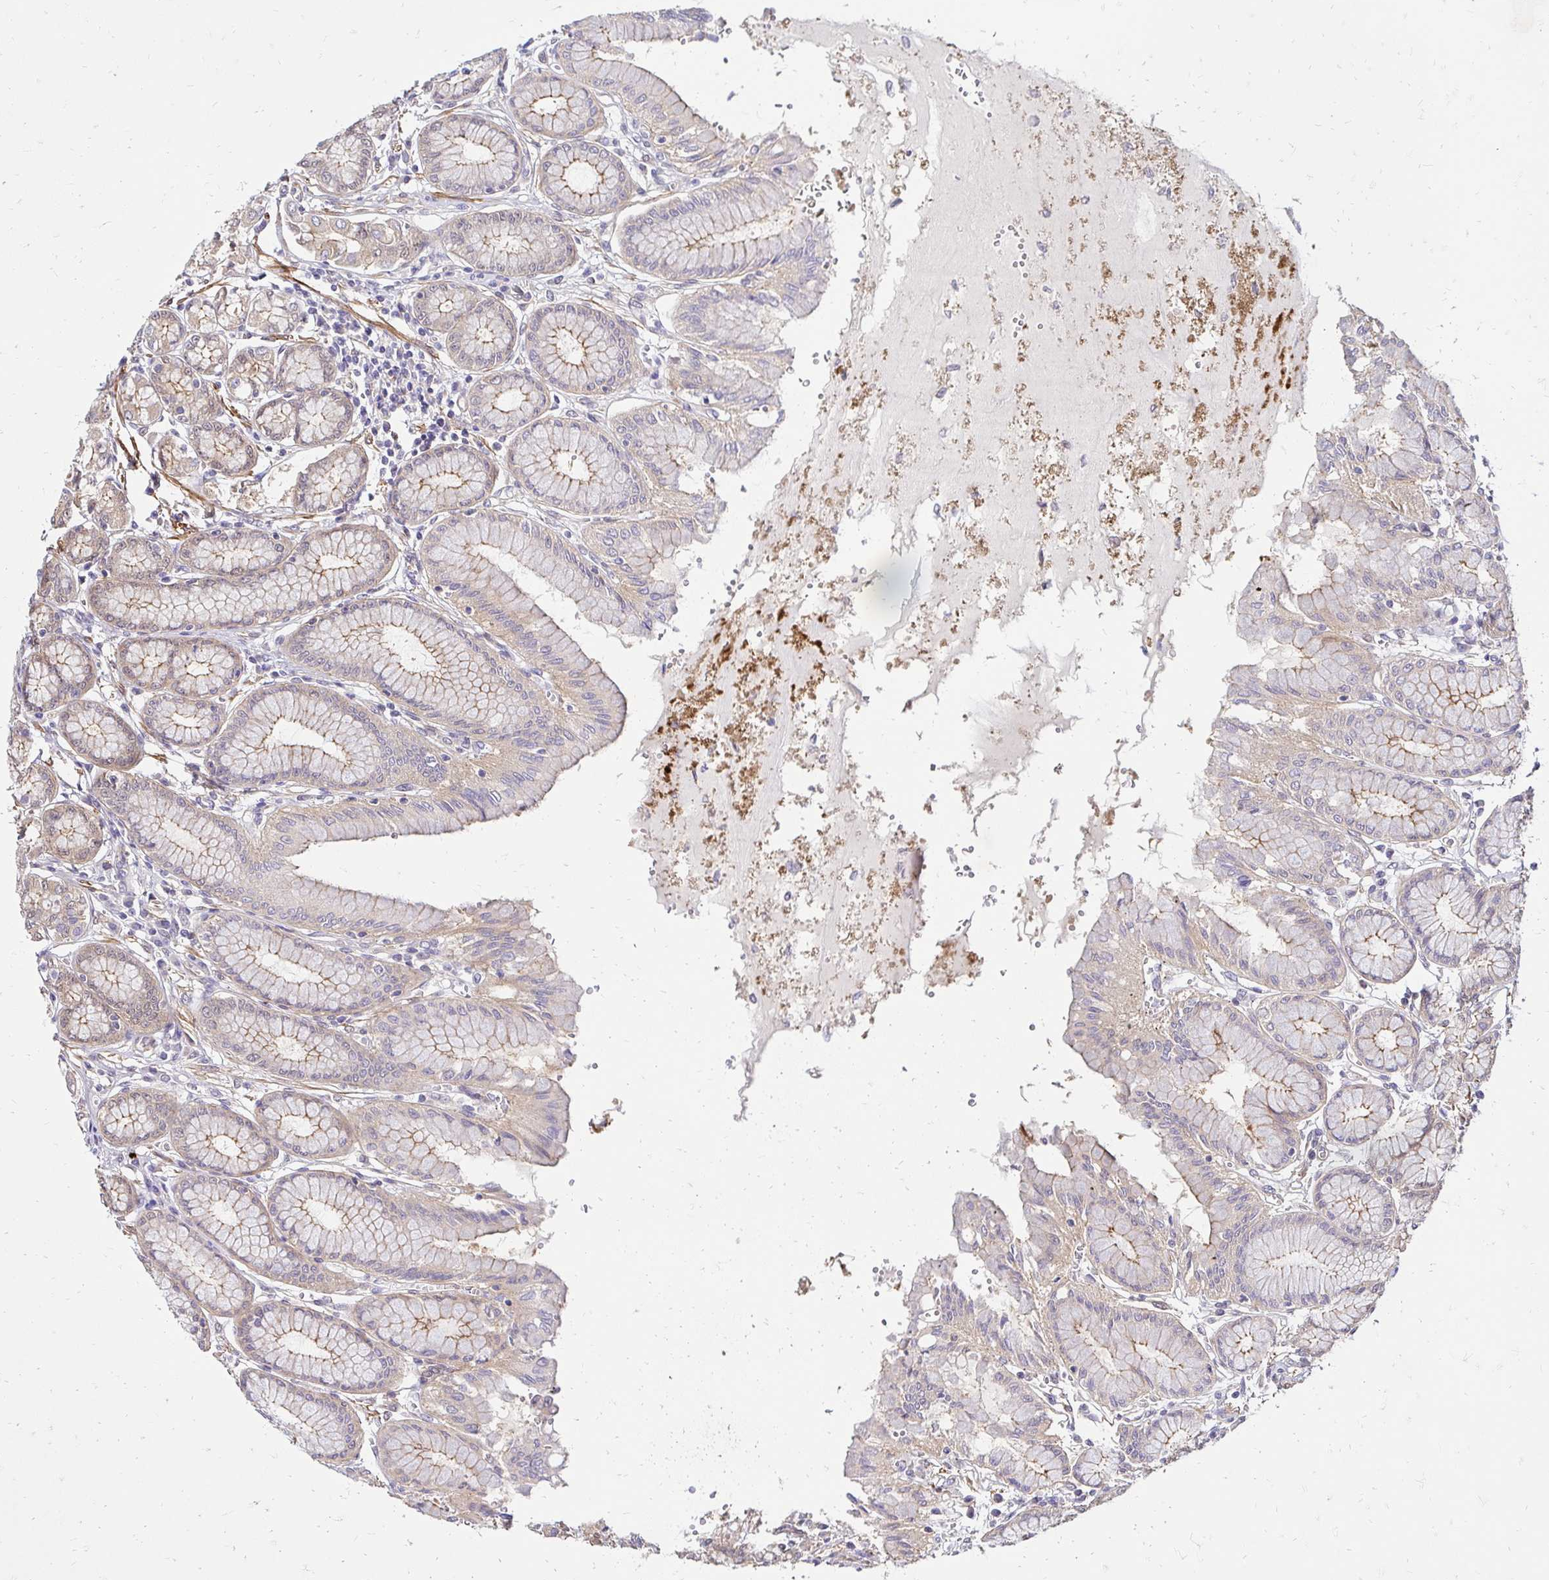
{"staining": {"intensity": "moderate", "quantity": ">75%", "location": "cytoplasmic/membranous"}, "tissue": "stomach", "cell_type": "Glandular cells", "image_type": "normal", "snomed": [{"axis": "morphology", "description": "Normal tissue, NOS"}, {"axis": "topography", "description": "Stomach"}, {"axis": "topography", "description": "Stomach, lower"}], "caption": "Stomach stained for a protein demonstrates moderate cytoplasmic/membranous positivity in glandular cells. The protein of interest is stained brown, and the nuclei are stained in blue (DAB IHC with brightfield microscopy, high magnification).", "gene": "YAP1", "patient": {"sex": "male", "age": 76}}